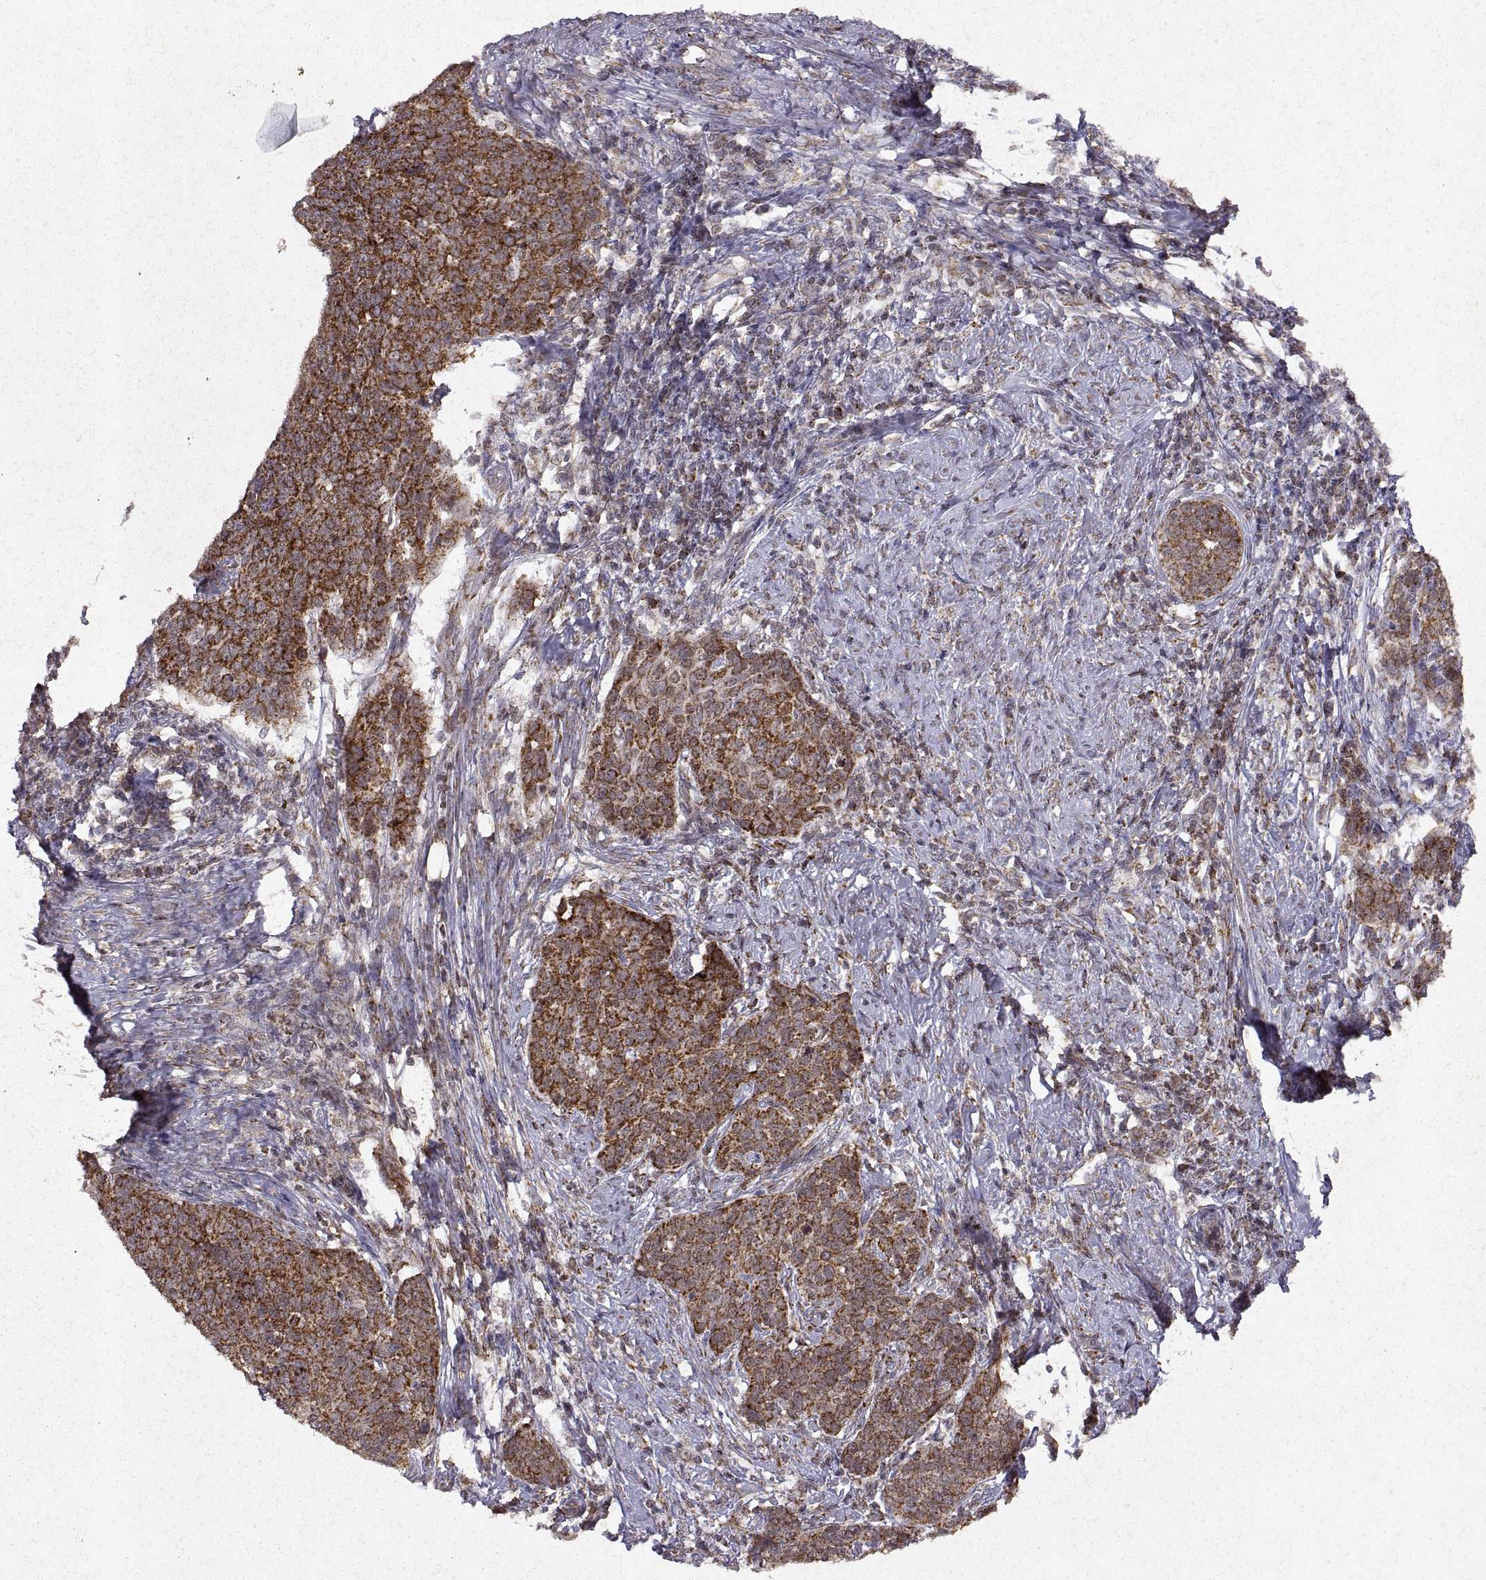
{"staining": {"intensity": "moderate", "quantity": ">75%", "location": "cytoplasmic/membranous"}, "tissue": "cervical cancer", "cell_type": "Tumor cells", "image_type": "cancer", "snomed": [{"axis": "morphology", "description": "Squamous cell carcinoma, NOS"}, {"axis": "topography", "description": "Cervix"}], "caption": "Protein staining reveals moderate cytoplasmic/membranous expression in approximately >75% of tumor cells in squamous cell carcinoma (cervical). The protein is shown in brown color, while the nuclei are stained blue.", "gene": "MANBAL", "patient": {"sex": "female", "age": 39}}